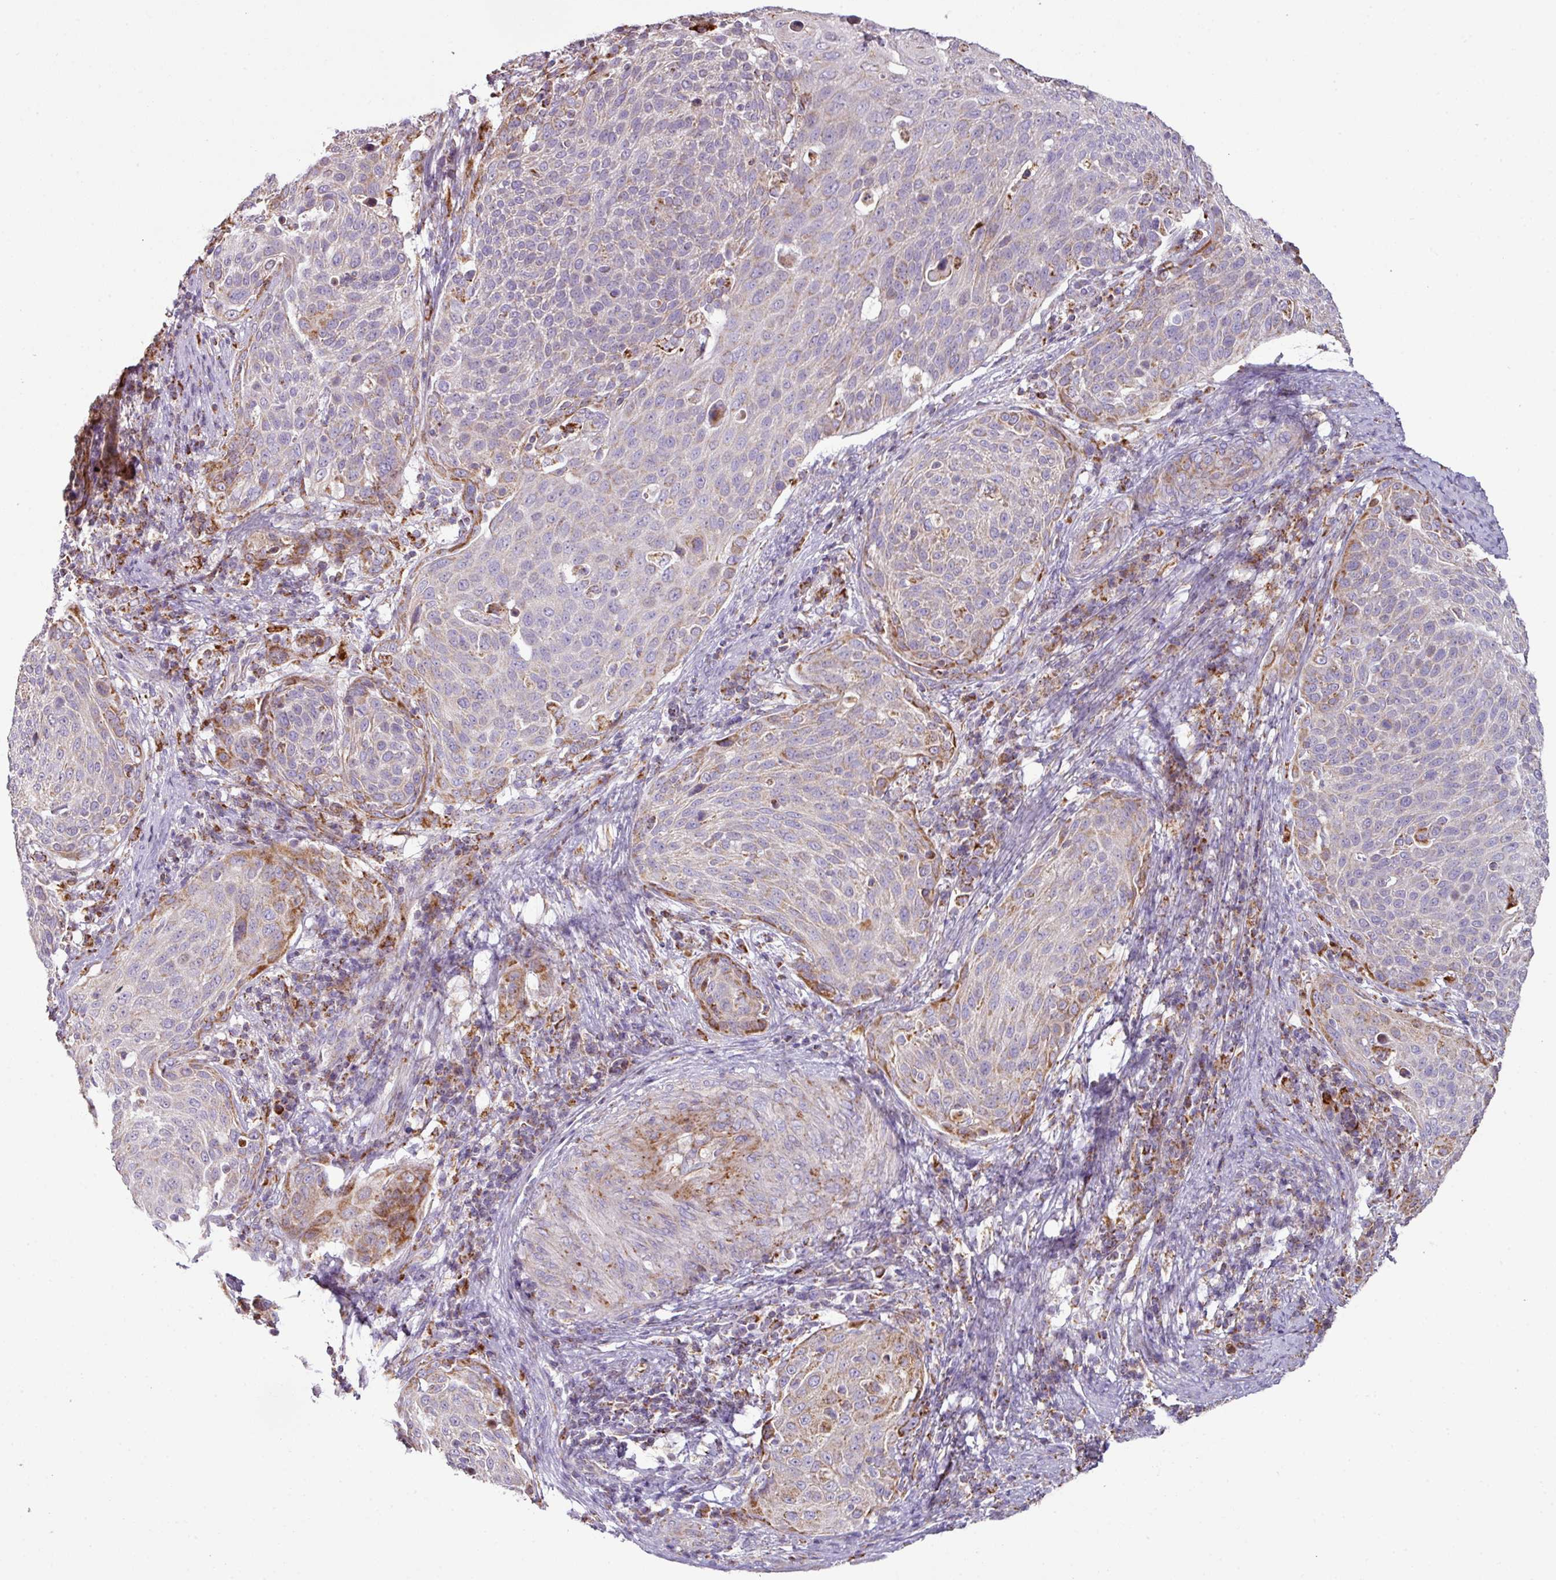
{"staining": {"intensity": "moderate", "quantity": "<25%", "location": "cytoplasmic/membranous"}, "tissue": "cervical cancer", "cell_type": "Tumor cells", "image_type": "cancer", "snomed": [{"axis": "morphology", "description": "Squamous cell carcinoma, NOS"}, {"axis": "topography", "description": "Cervix"}], "caption": "Cervical cancer stained for a protein shows moderate cytoplasmic/membranous positivity in tumor cells.", "gene": "SQOR", "patient": {"sex": "female", "age": 31}}